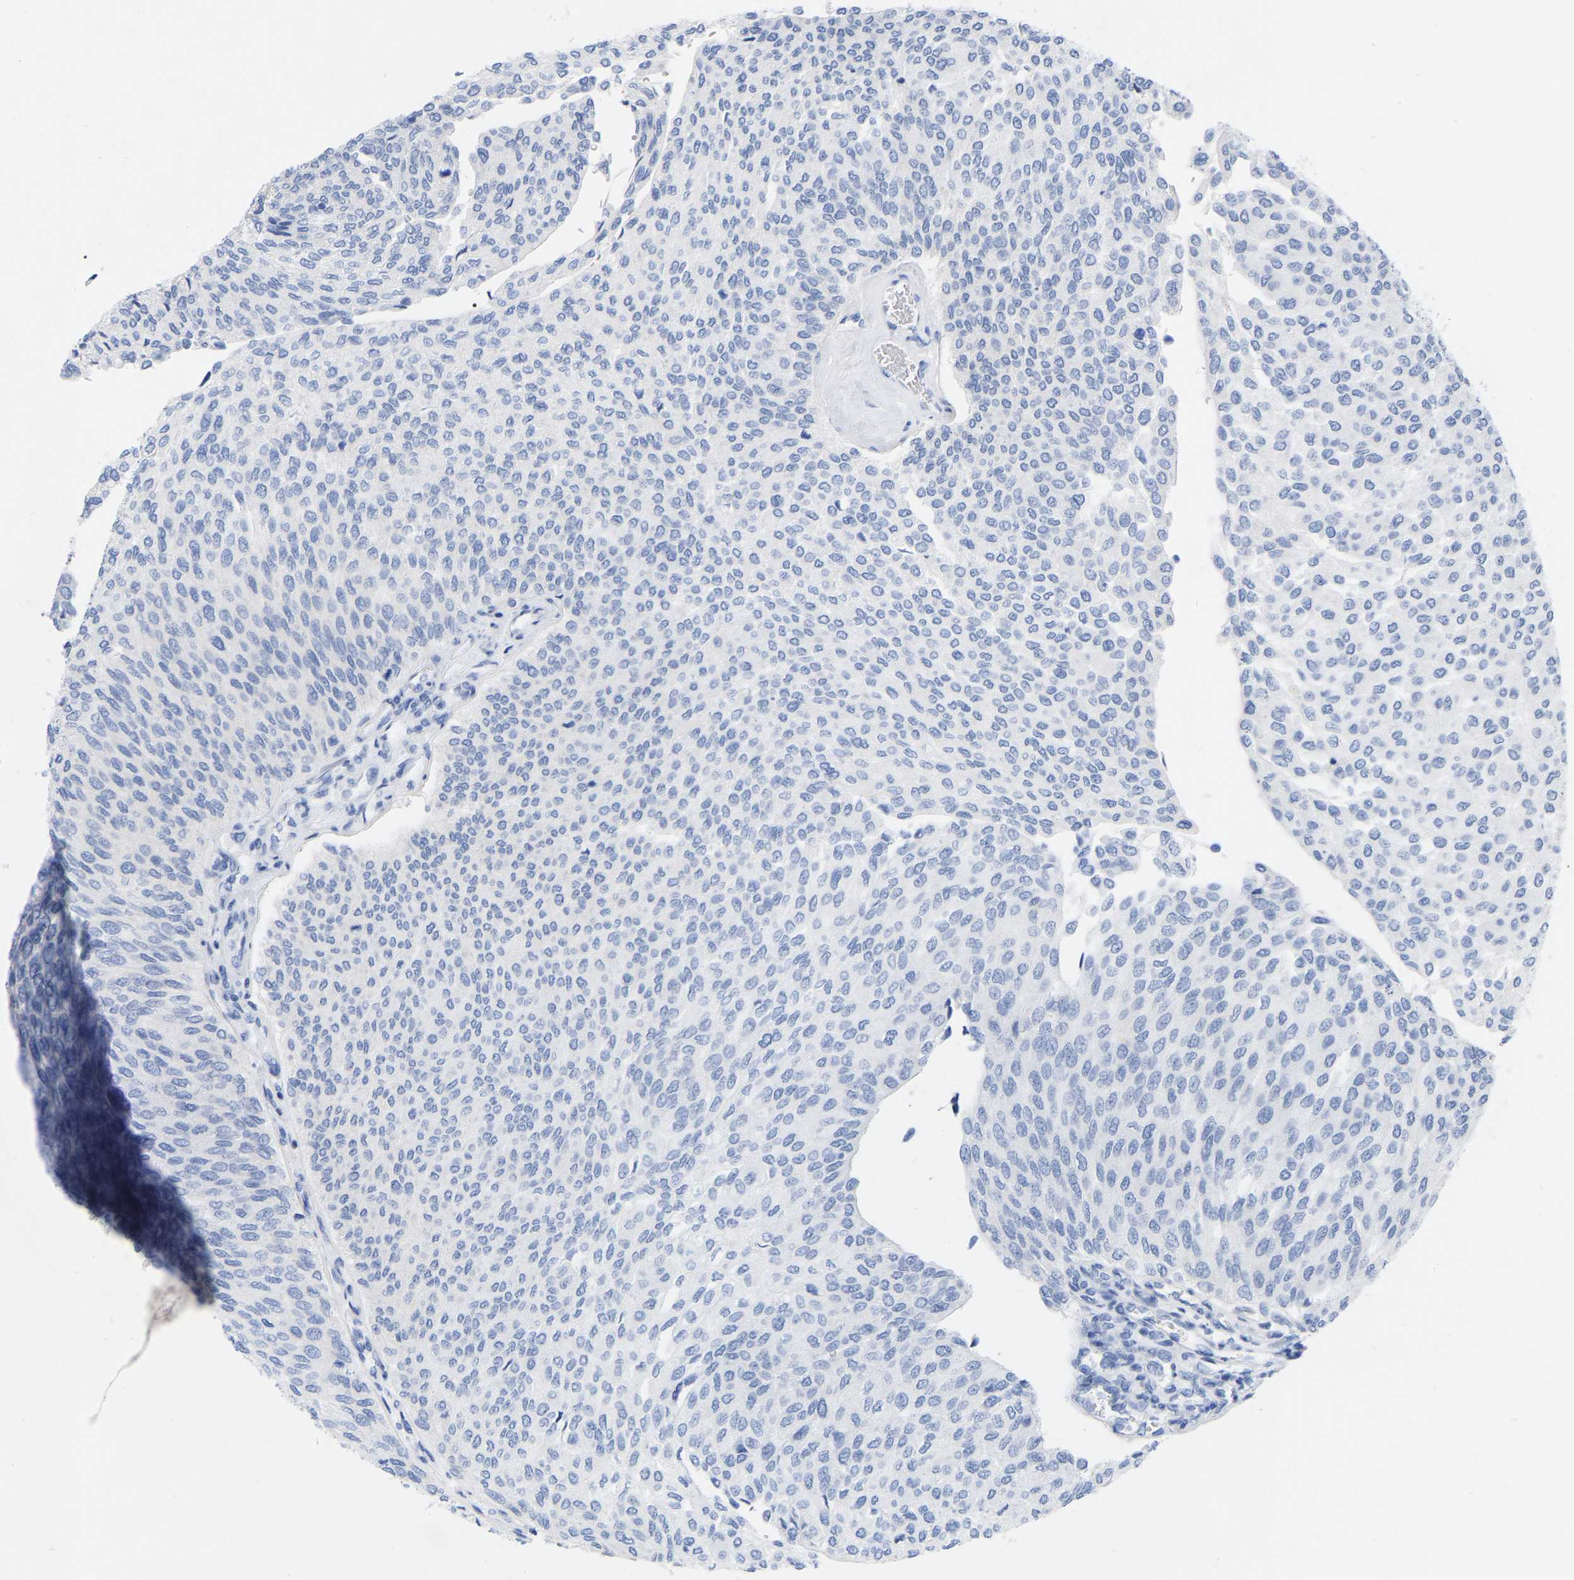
{"staining": {"intensity": "negative", "quantity": "none", "location": "none"}, "tissue": "urothelial cancer", "cell_type": "Tumor cells", "image_type": "cancer", "snomed": [{"axis": "morphology", "description": "Urothelial carcinoma, Low grade"}, {"axis": "topography", "description": "Urinary bladder"}], "caption": "An image of urothelial cancer stained for a protein shows no brown staining in tumor cells. Brightfield microscopy of IHC stained with DAB (3,3'-diaminobenzidine) (brown) and hematoxylin (blue), captured at high magnification.", "gene": "ZNF629", "patient": {"sex": "female", "age": 79}}